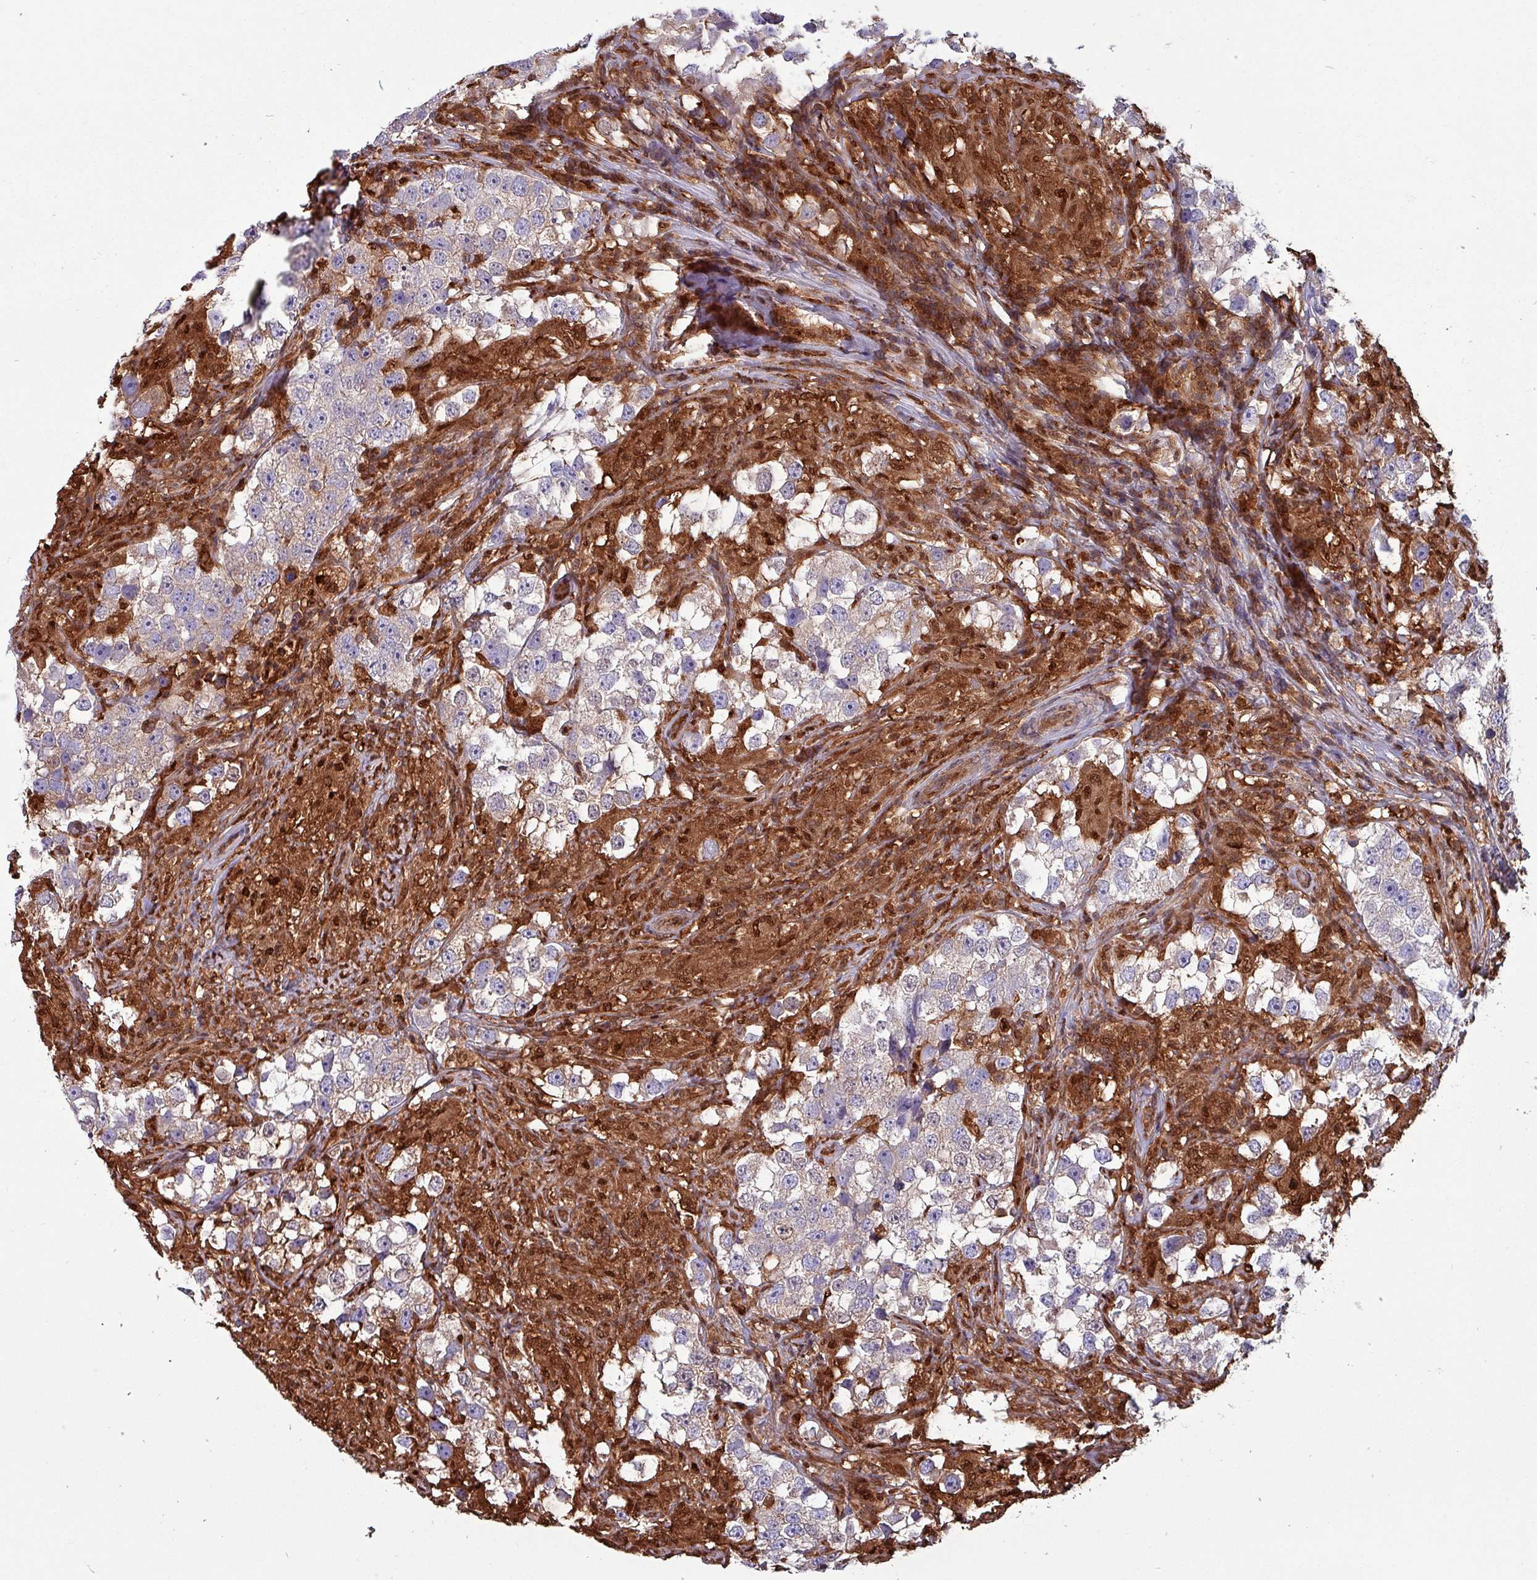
{"staining": {"intensity": "weak", "quantity": "25%-75%", "location": "cytoplasmic/membranous"}, "tissue": "testis cancer", "cell_type": "Tumor cells", "image_type": "cancer", "snomed": [{"axis": "morphology", "description": "Seminoma, NOS"}, {"axis": "topography", "description": "Testis"}], "caption": "Tumor cells demonstrate weak cytoplasmic/membranous staining in about 25%-75% of cells in testis cancer. Nuclei are stained in blue.", "gene": "PSMB8", "patient": {"sex": "male", "age": 46}}